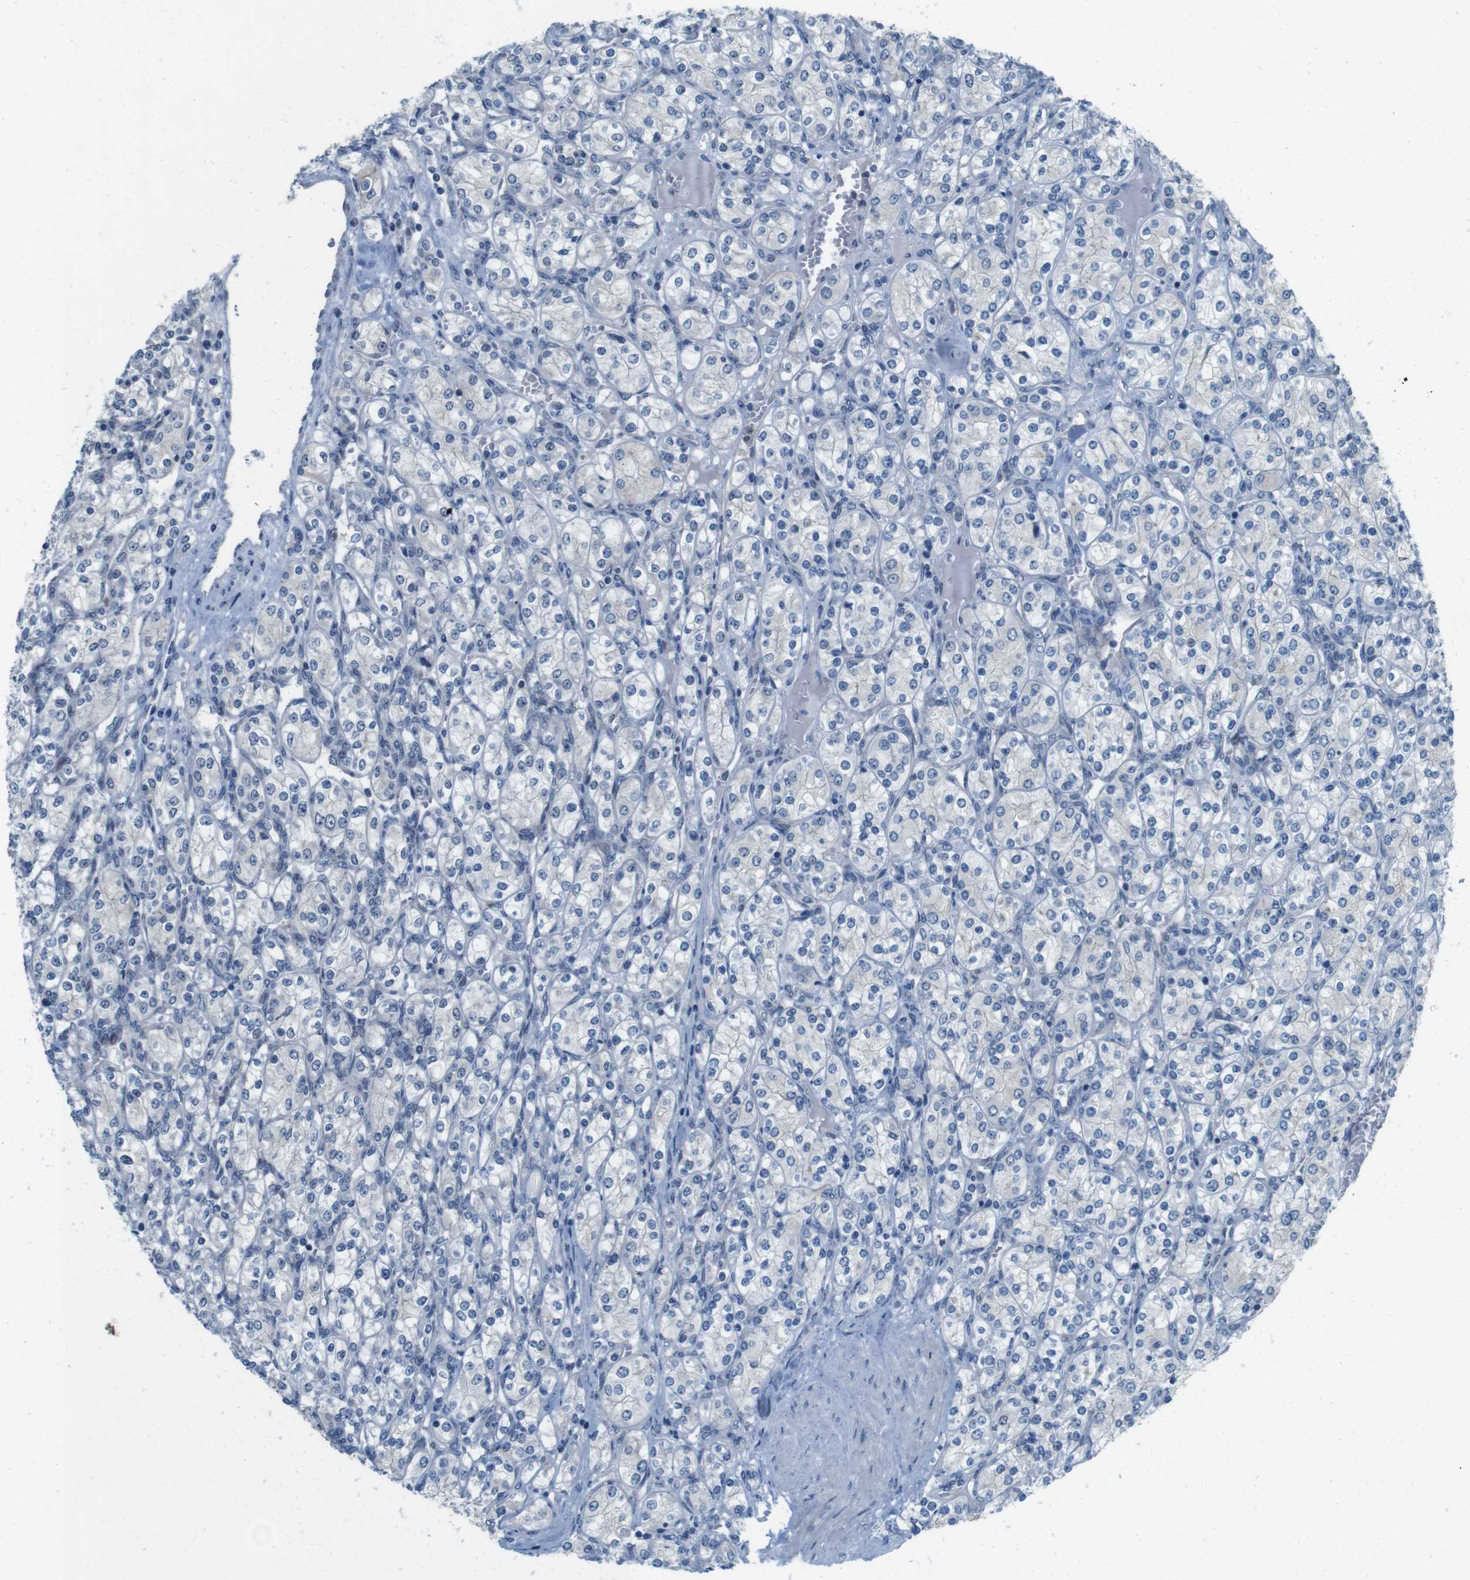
{"staining": {"intensity": "negative", "quantity": "none", "location": "none"}, "tissue": "renal cancer", "cell_type": "Tumor cells", "image_type": "cancer", "snomed": [{"axis": "morphology", "description": "Adenocarcinoma, NOS"}, {"axis": "topography", "description": "Kidney"}], "caption": "The photomicrograph demonstrates no significant staining in tumor cells of renal cancer.", "gene": "SKI", "patient": {"sex": "male", "age": 77}}